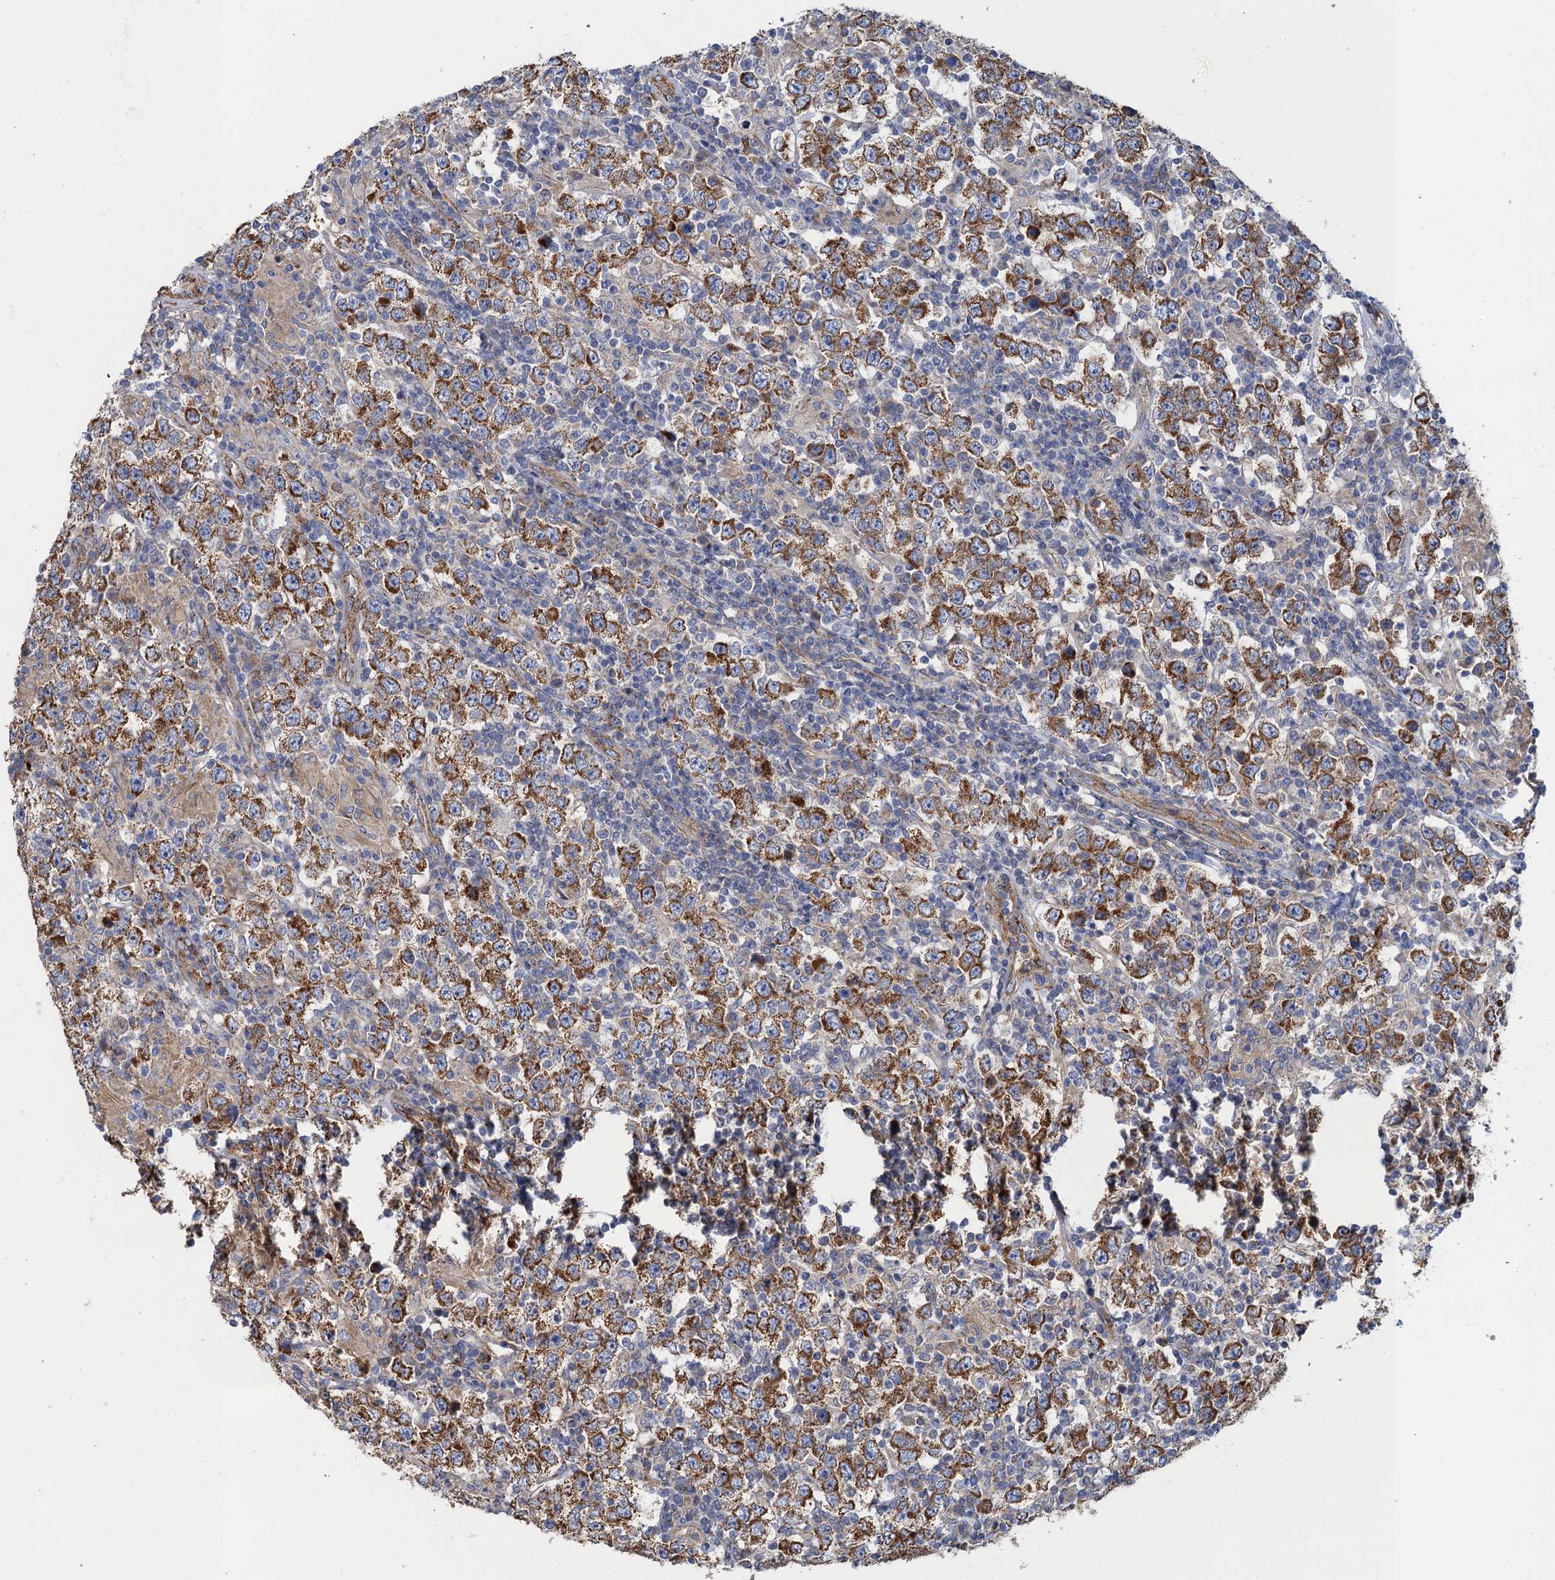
{"staining": {"intensity": "moderate", "quantity": ">75%", "location": "cytoplasmic/membranous"}, "tissue": "testis cancer", "cell_type": "Tumor cells", "image_type": "cancer", "snomed": [{"axis": "morphology", "description": "Normal tissue, NOS"}, {"axis": "morphology", "description": "Urothelial carcinoma, High grade"}, {"axis": "morphology", "description": "Seminoma, NOS"}, {"axis": "morphology", "description": "Carcinoma, Embryonal, NOS"}, {"axis": "topography", "description": "Urinary bladder"}, {"axis": "topography", "description": "Testis"}], "caption": "A medium amount of moderate cytoplasmic/membranous expression is seen in approximately >75% of tumor cells in testis cancer tissue.", "gene": "GCSH", "patient": {"sex": "male", "age": 41}}